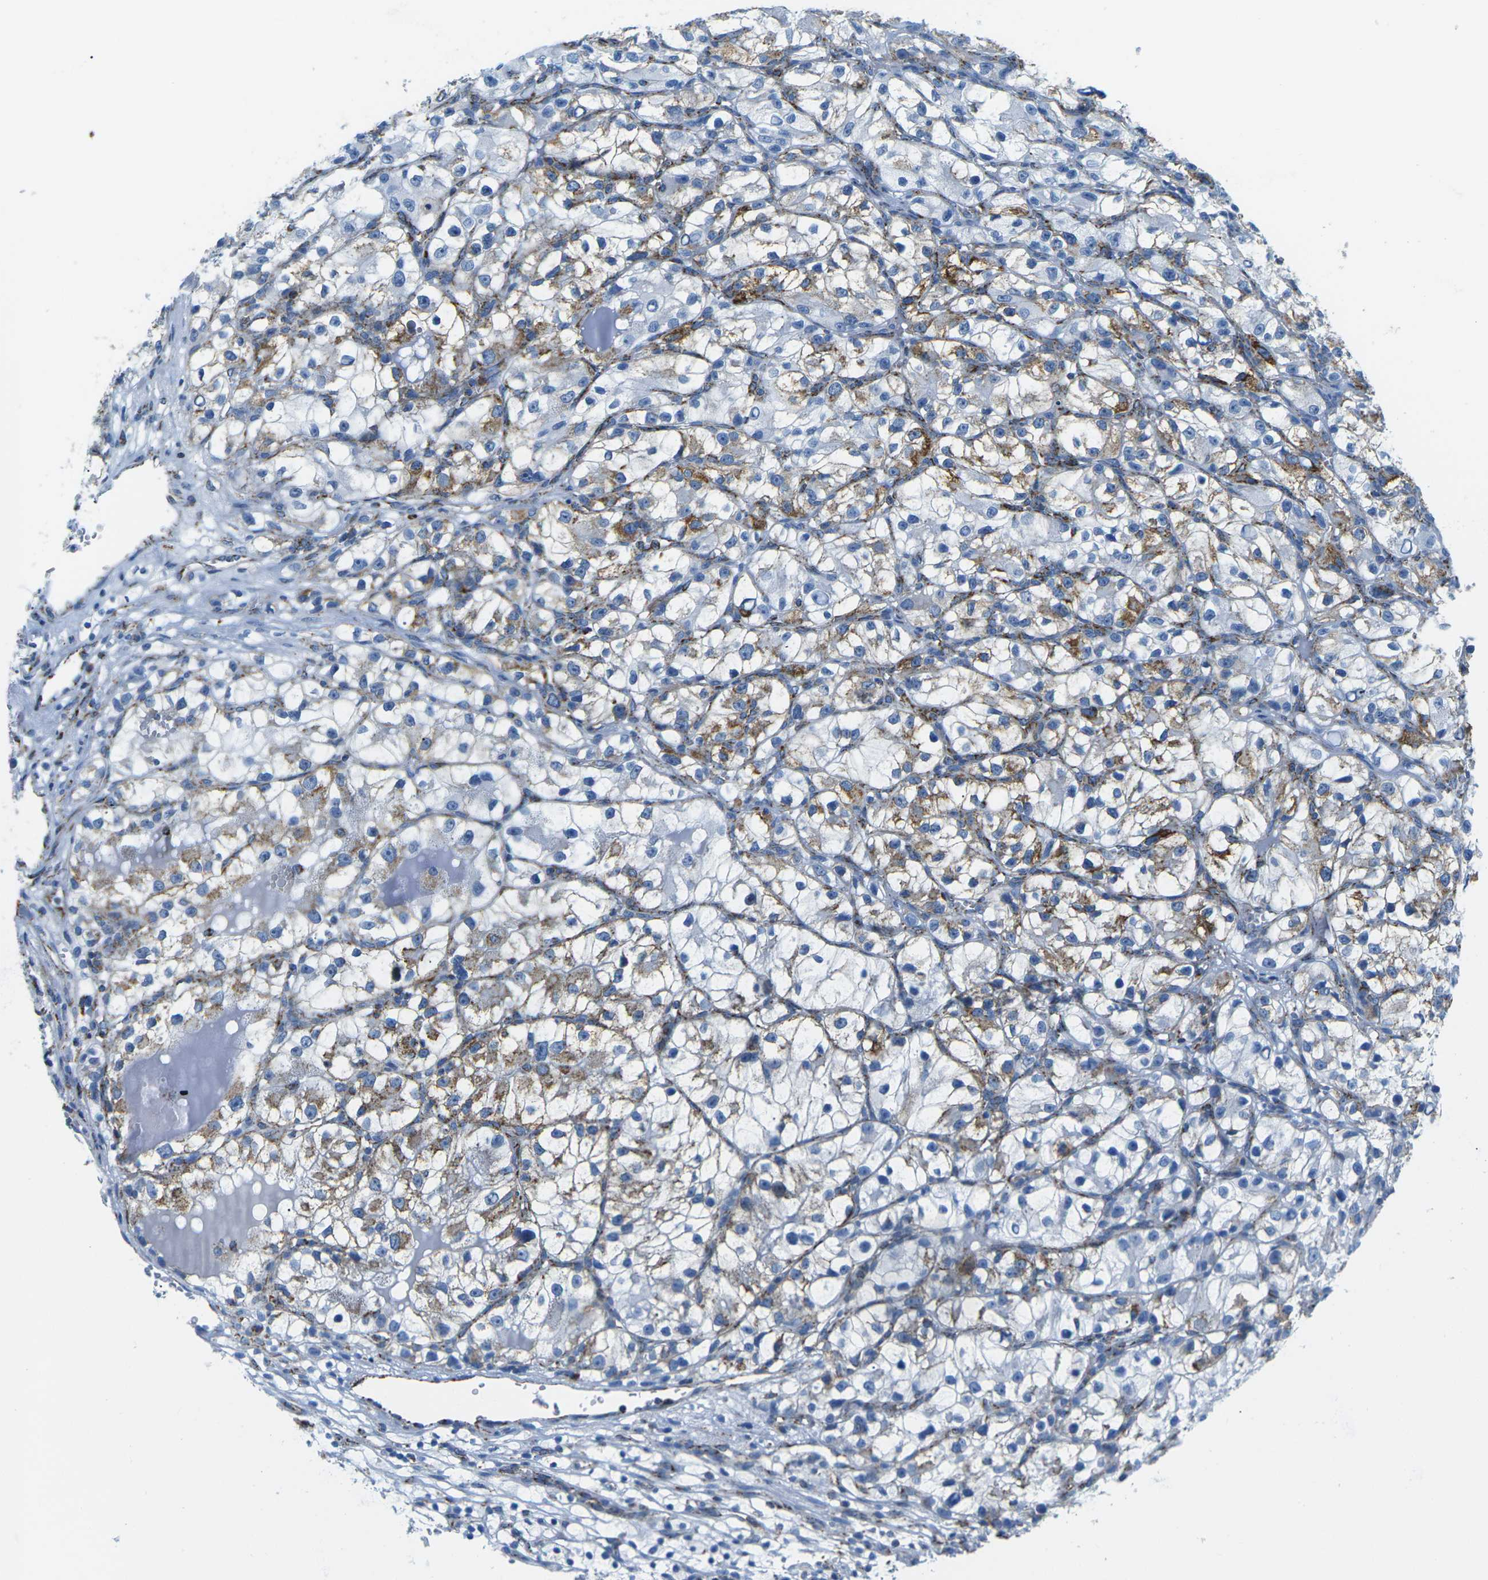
{"staining": {"intensity": "moderate", "quantity": "25%-75%", "location": "cytoplasmic/membranous"}, "tissue": "renal cancer", "cell_type": "Tumor cells", "image_type": "cancer", "snomed": [{"axis": "morphology", "description": "Adenocarcinoma, NOS"}, {"axis": "topography", "description": "Kidney"}], "caption": "Renal cancer stained with a brown dye reveals moderate cytoplasmic/membranous positive staining in about 25%-75% of tumor cells.", "gene": "COX6C", "patient": {"sex": "female", "age": 57}}